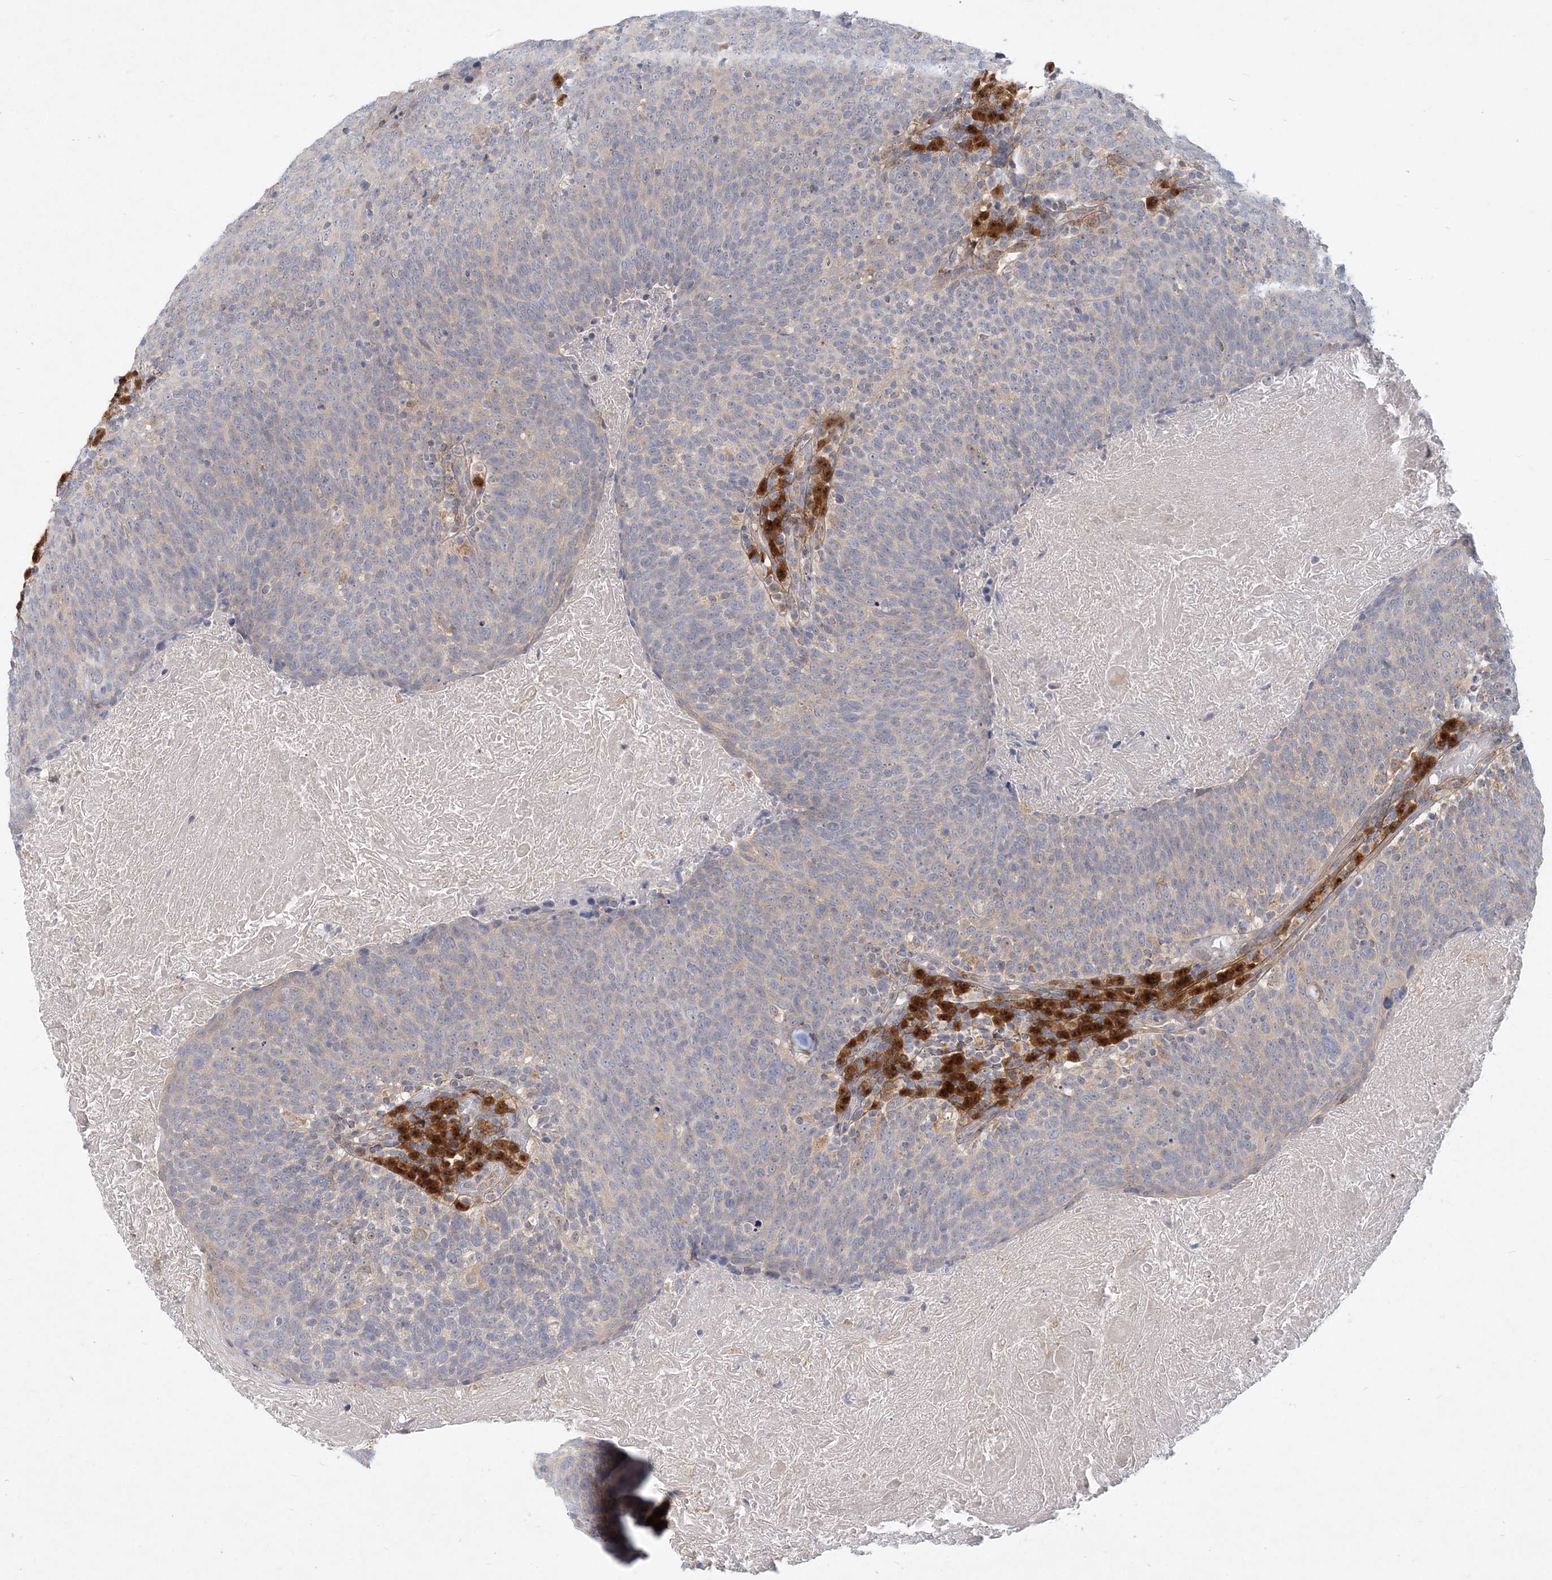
{"staining": {"intensity": "negative", "quantity": "none", "location": "none"}, "tissue": "head and neck cancer", "cell_type": "Tumor cells", "image_type": "cancer", "snomed": [{"axis": "morphology", "description": "Squamous cell carcinoma, NOS"}, {"axis": "morphology", "description": "Squamous cell carcinoma, metastatic, NOS"}, {"axis": "topography", "description": "Lymph node"}, {"axis": "topography", "description": "Head-Neck"}], "caption": "Tumor cells show no significant expression in head and neck metastatic squamous cell carcinoma.", "gene": "GMPPA", "patient": {"sex": "male", "age": 62}}